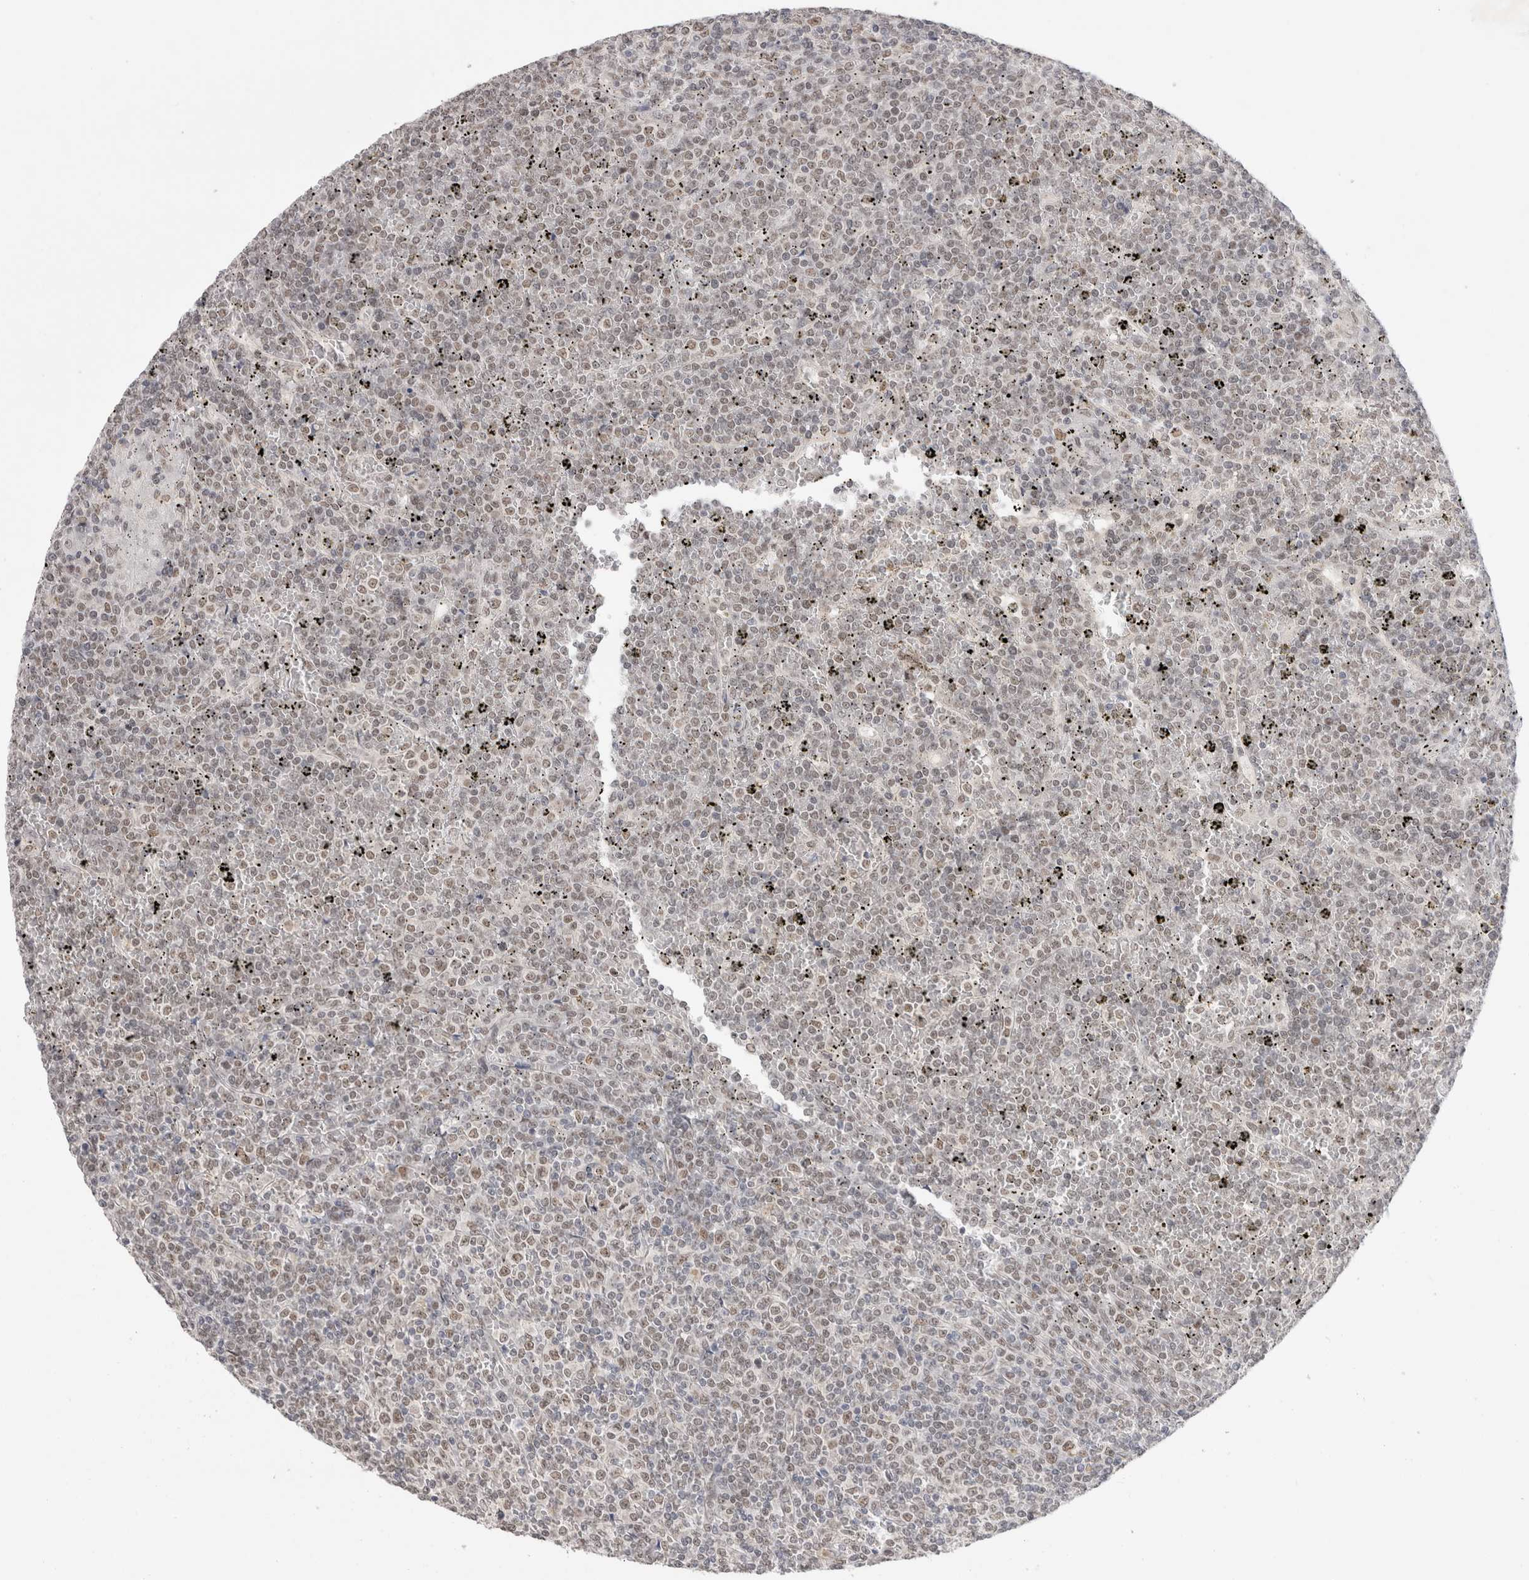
{"staining": {"intensity": "weak", "quantity": ">75%", "location": "nuclear"}, "tissue": "lymphoma", "cell_type": "Tumor cells", "image_type": "cancer", "snomed": [{"axis": "morphology", "description": "Malignant lymphoma, non-Hodgkin's type, Low grade"}, {"axis": "topography", "description": "Spleen"}], "caption": "The micrograph displays staining of low-grade malignant lymphoma, non-Hodgkin's type, revealing weak nuclear protein staining (brown color) within tumor cells. The staining is performed using DAB (3,3'-diaminobenzidine) brown chromogen to label protein expression. The nuclei are counter-stained blue using hematoxylin.", "gene": "RECQL4", "patient": {"sex": "female", "age": 19}}